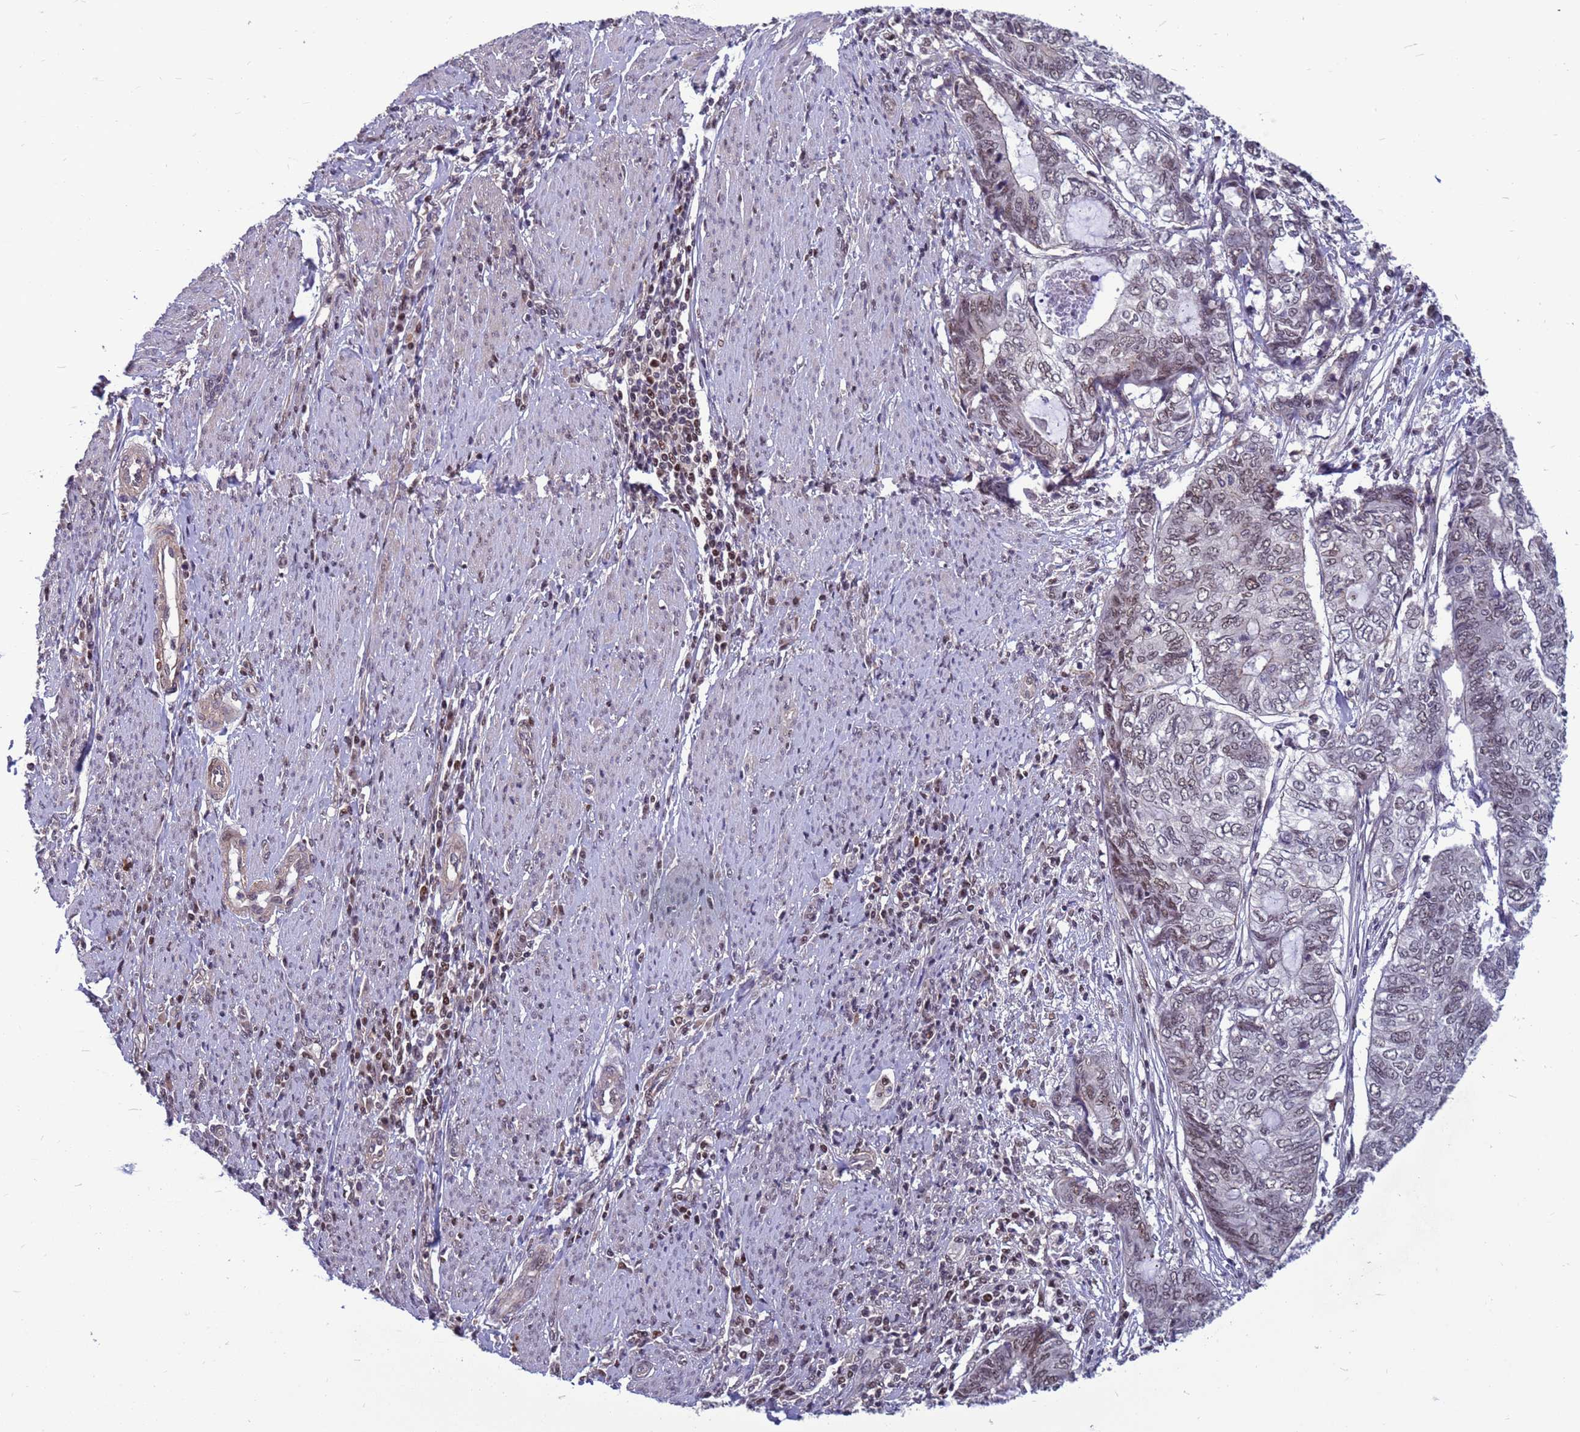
{"staining": {"intensity": "moderate", "quantity": "25%-75%", "location": "nuclear"}, "tissue": "endometrial cancer", "cell_type": "Tumor cells", "image_type": "cancer", "snomed": [{"axis": "morphology", "description": "Adenocarcinoma, NOS"}, {"axis": "topography", "description": "Uterus"}, {"axis": "topography", "description": "Endometrium"}], "caption": "Endometrial cancer was stained to show a protein in brown. There is medium levels of moderate nuclear positivity in approximately 25%-75% of tumor cells. The staining is performed using DAB brown chromogen to label protein expression. The nuclei are counter-stained blue using hematoxylin.", "gene": "NSL1", "patient": {"sex": "female", "age": 70}}